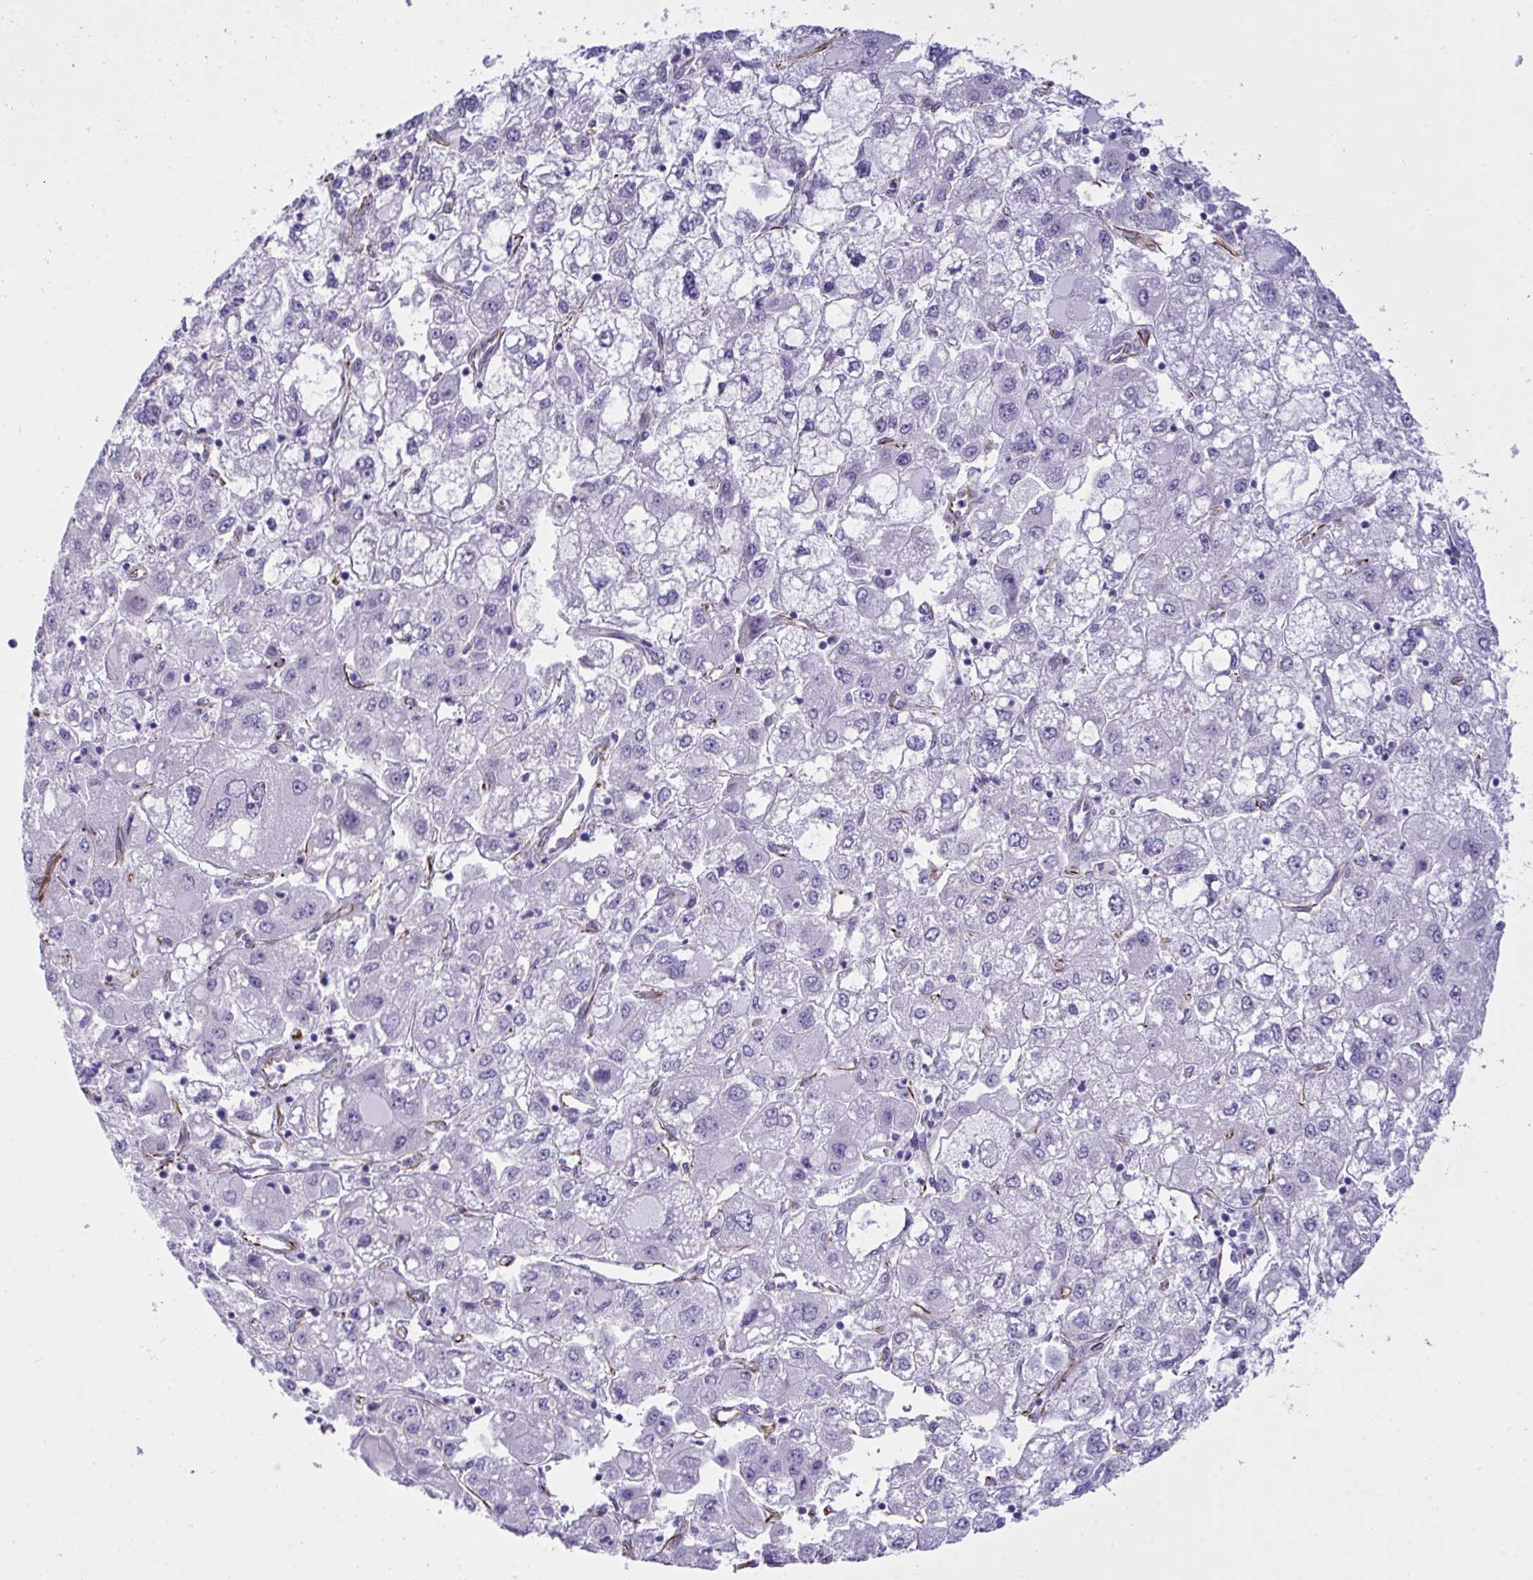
{"staining": {"intensity": "negative", "quantity": "none", "location": "none"}, "tissue": "liver cancer", "cell_type": "Tumor cells", "image_type": "cancer", "snomed": [{"axis": "morphology", "description": "Carcinoma, Hepatocellular, NOS"}, {"axis": "topography", "description": "Liver"}], "caption": "A micrograph of liver cancer stained for a protein shows no brown staining in tumor cells.", "gene": "SLC35B1", "patient": {"sex": "male", "age": 40}}